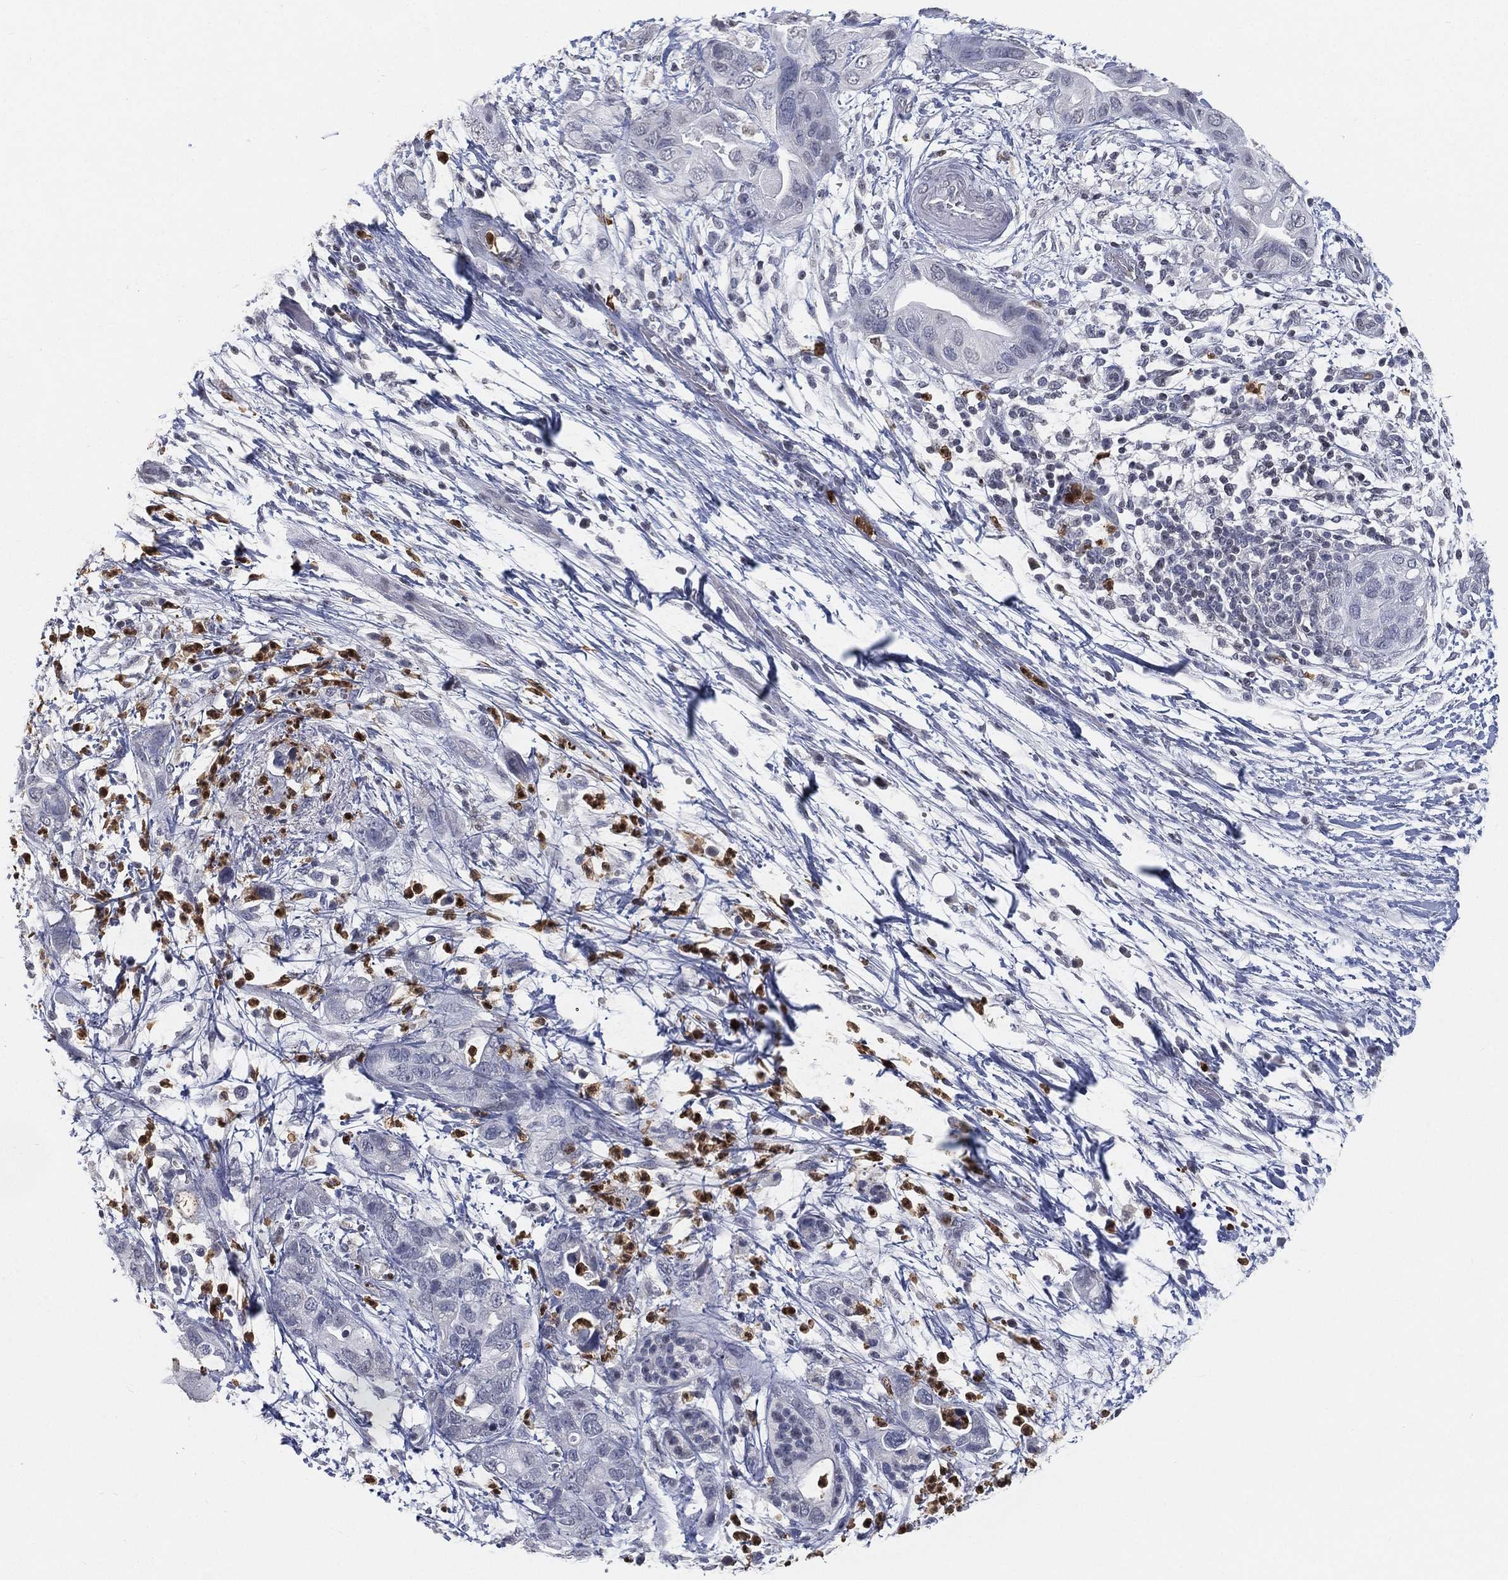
{"staining": {"intensity": "negative", "quantity": "none", "location": "none"}, "tissue": "pancreatic cancer", "cell_type": "Tumor cells", "image_type": "cancer", "snomed": [{"axis": "morphology", "description": "Adenocarcinoma, NOS"}, {"axis": "topography", "description": "Pancreas"}], "caption": "IHC photomicrograph of pancreatic cancer (adenocarcinoma) stained for a protein (brown), which shows no positivity in tumor cells.", "gene": "ARG1", "patient": {"sex": "female", "age": 72}}